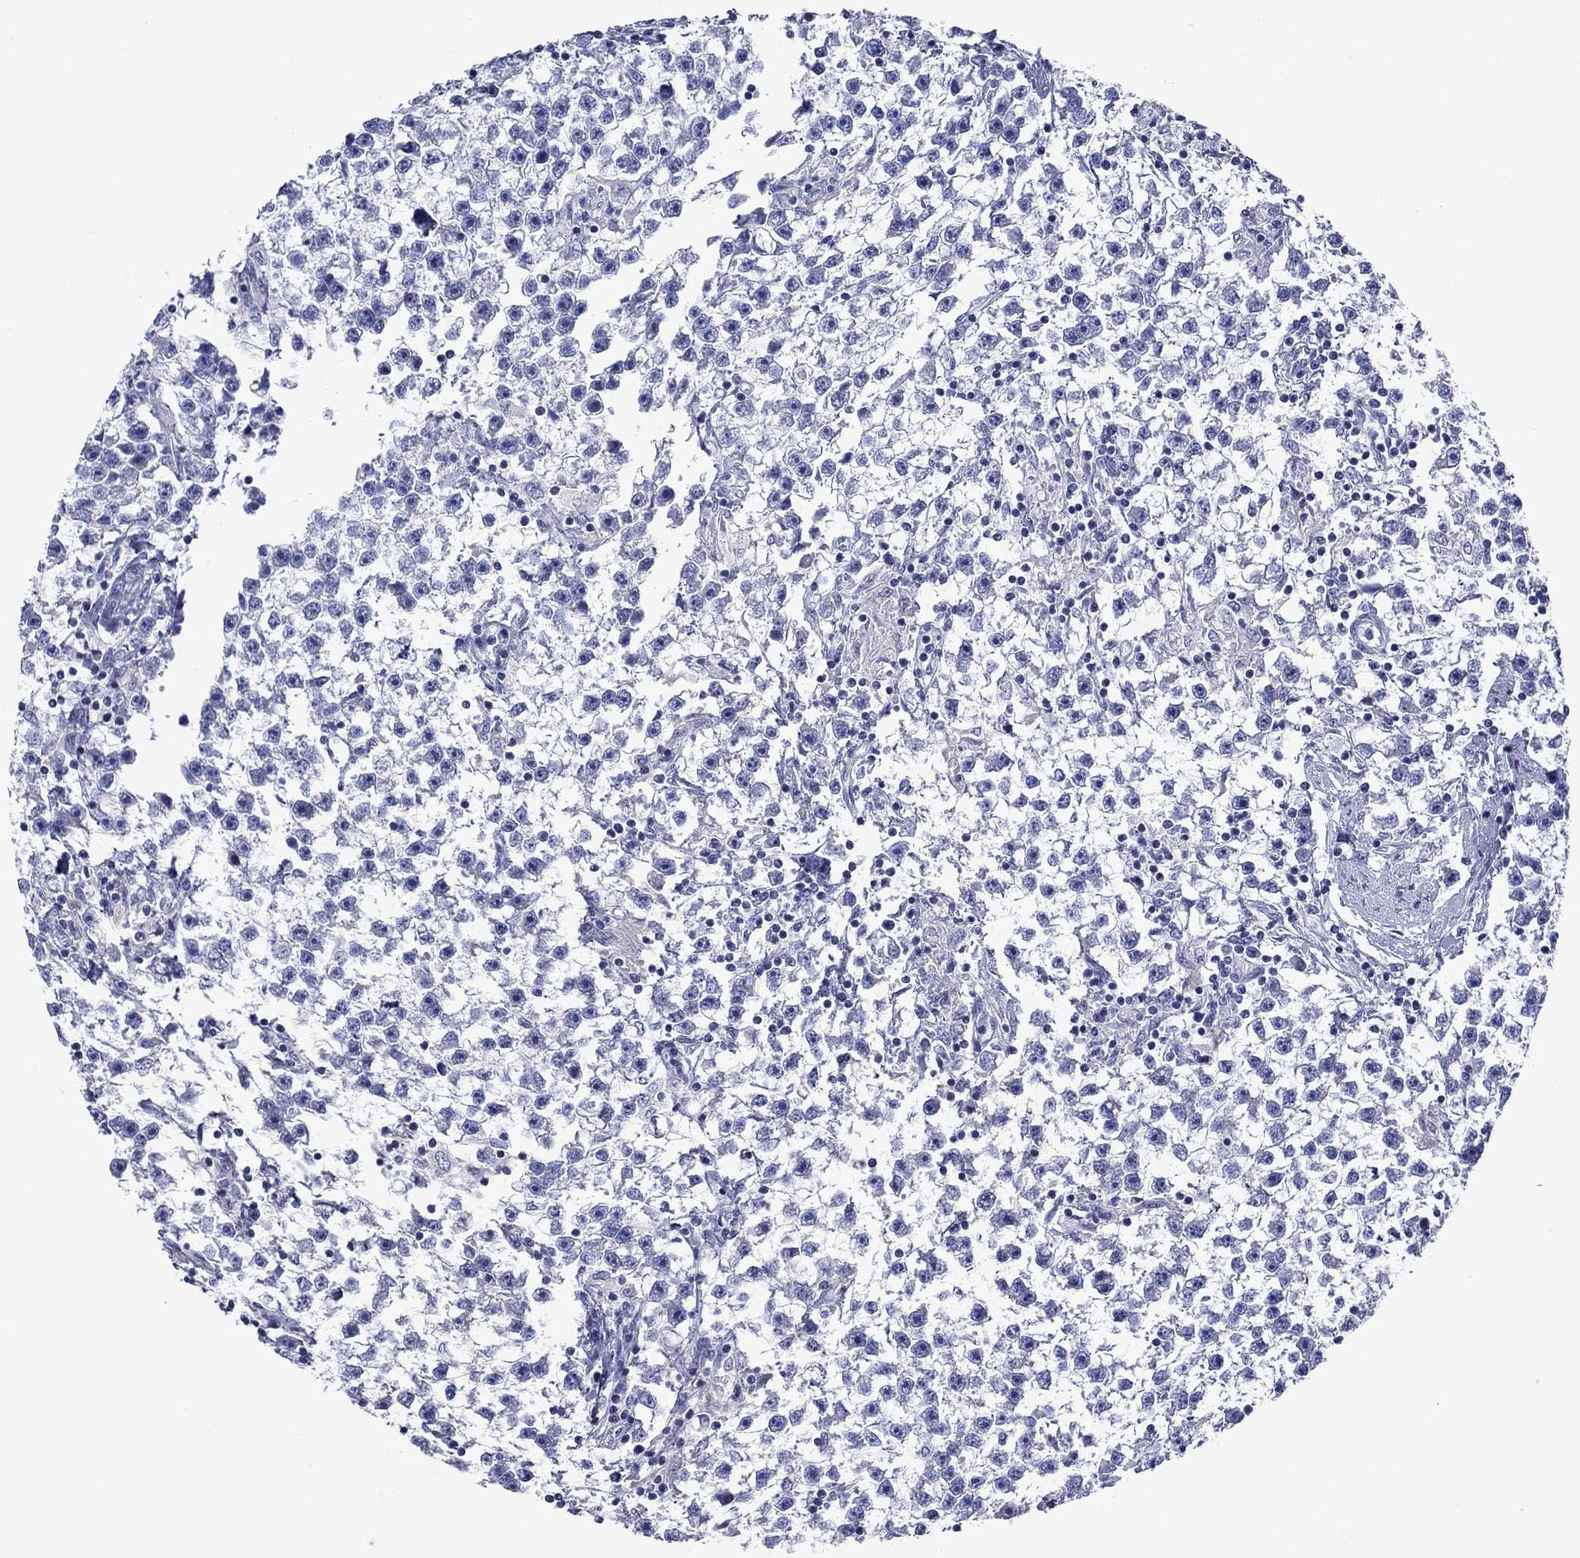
{"staining": {"intensity": "negative", "quantity": "none", "location": "none"}, "tissue": "testis cancer", "cell_type": "Tumor cells", "image_type": "cancer", "snomed": [{"axis": "morphology", "description": "Seminoma, NOS"}, {"axis": "topography", "description": "Testis"}], "caption": "A histopathology image of human testis cancer is negative for staining in tumor cells.", "gene": "ACADSB", "patient": {"sex": "male", "age": 59}}